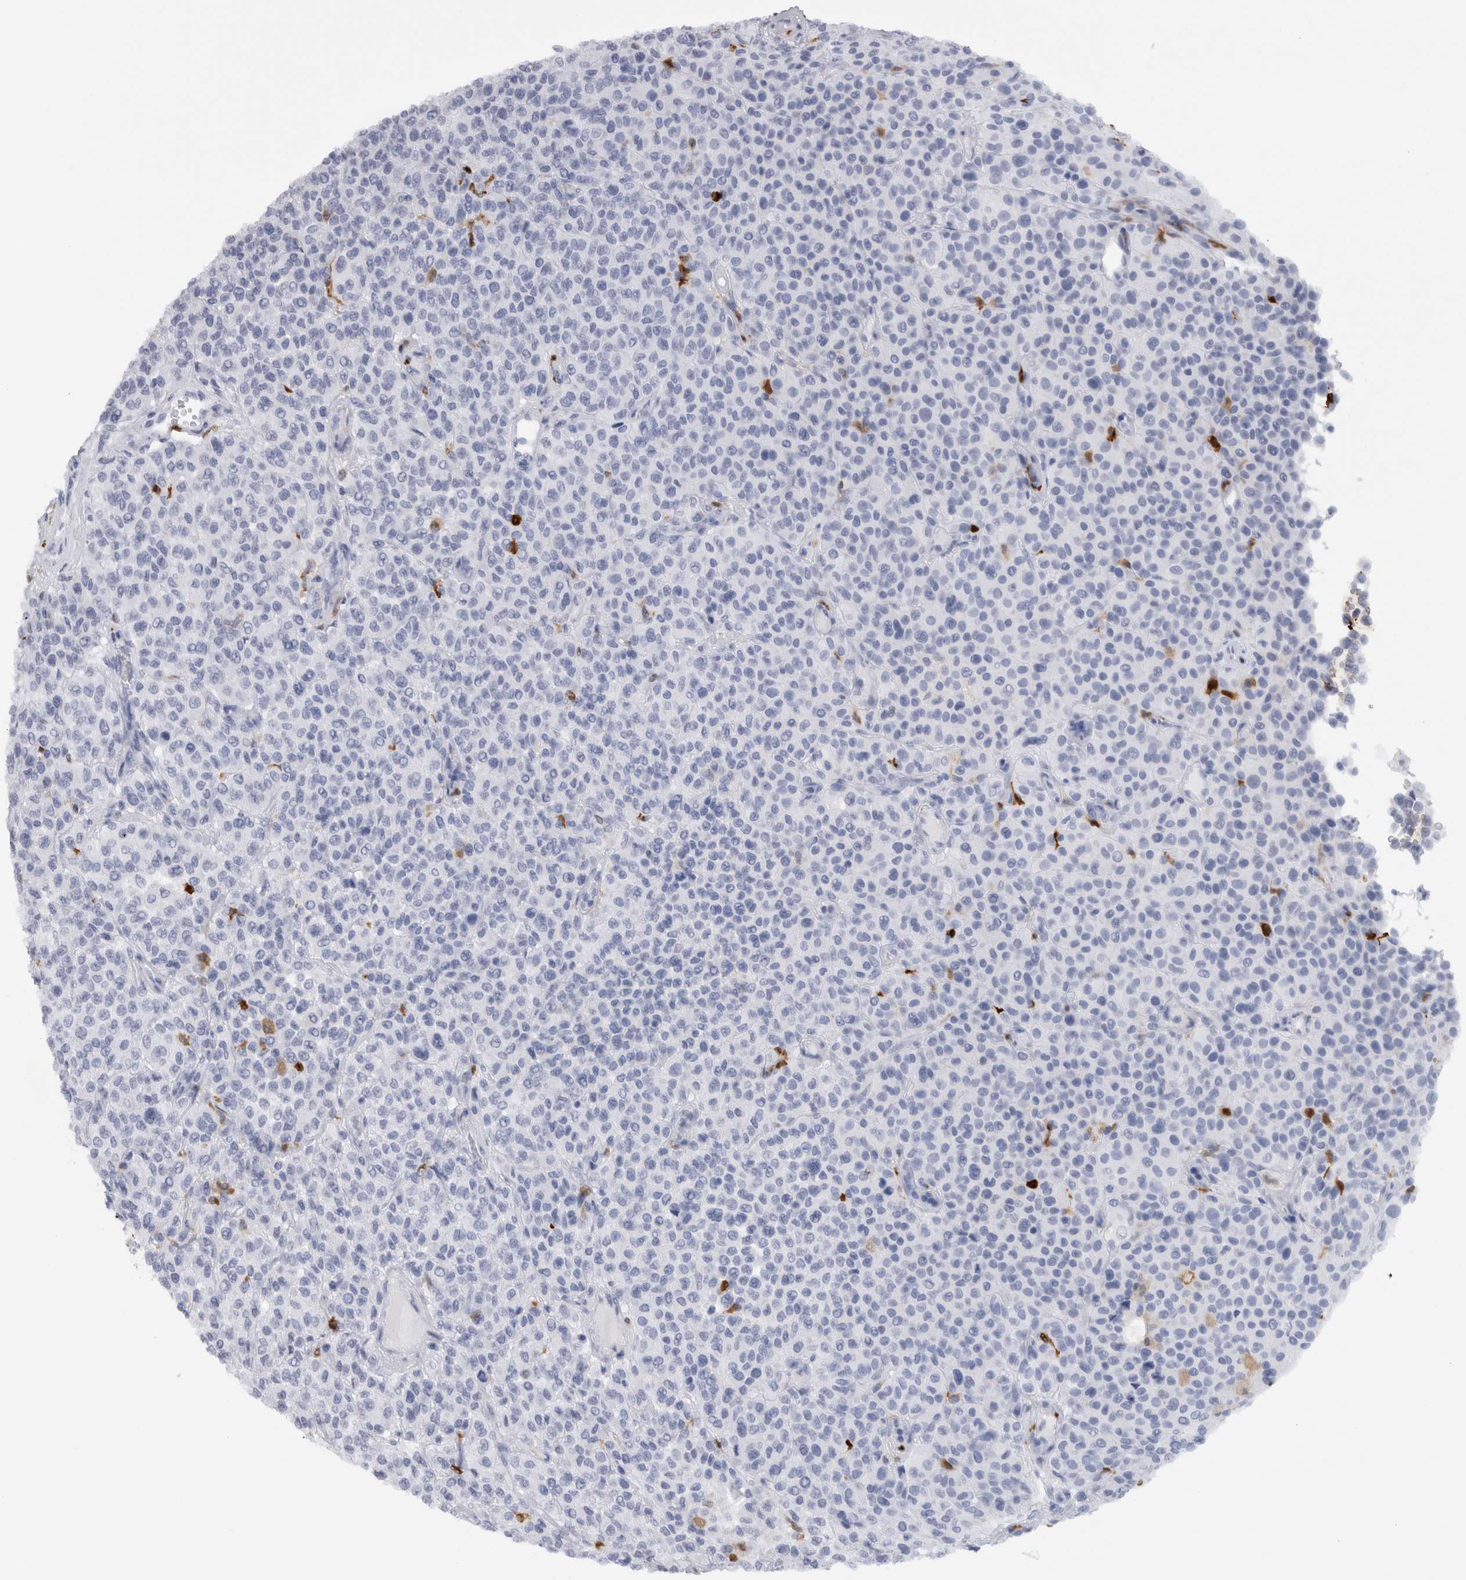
{"staining": {"intensity": "negative", "quantity": "none", "location": "none"}, "tissue": "melanoma", "cell_type": "Tumor cells", "image_type": "cancer", "snomed": [{"axis": "morphology", "description": "Malignant melanoma, Metastatic site"}, {"axis": "topography", "description": "Pancreas"}], "caption": "Tumor cells are negative for brown protein staining in malignant melanoma (metastatic site).", "gene": "S100A8", "patient": {"sex": "female", "age": 30}}